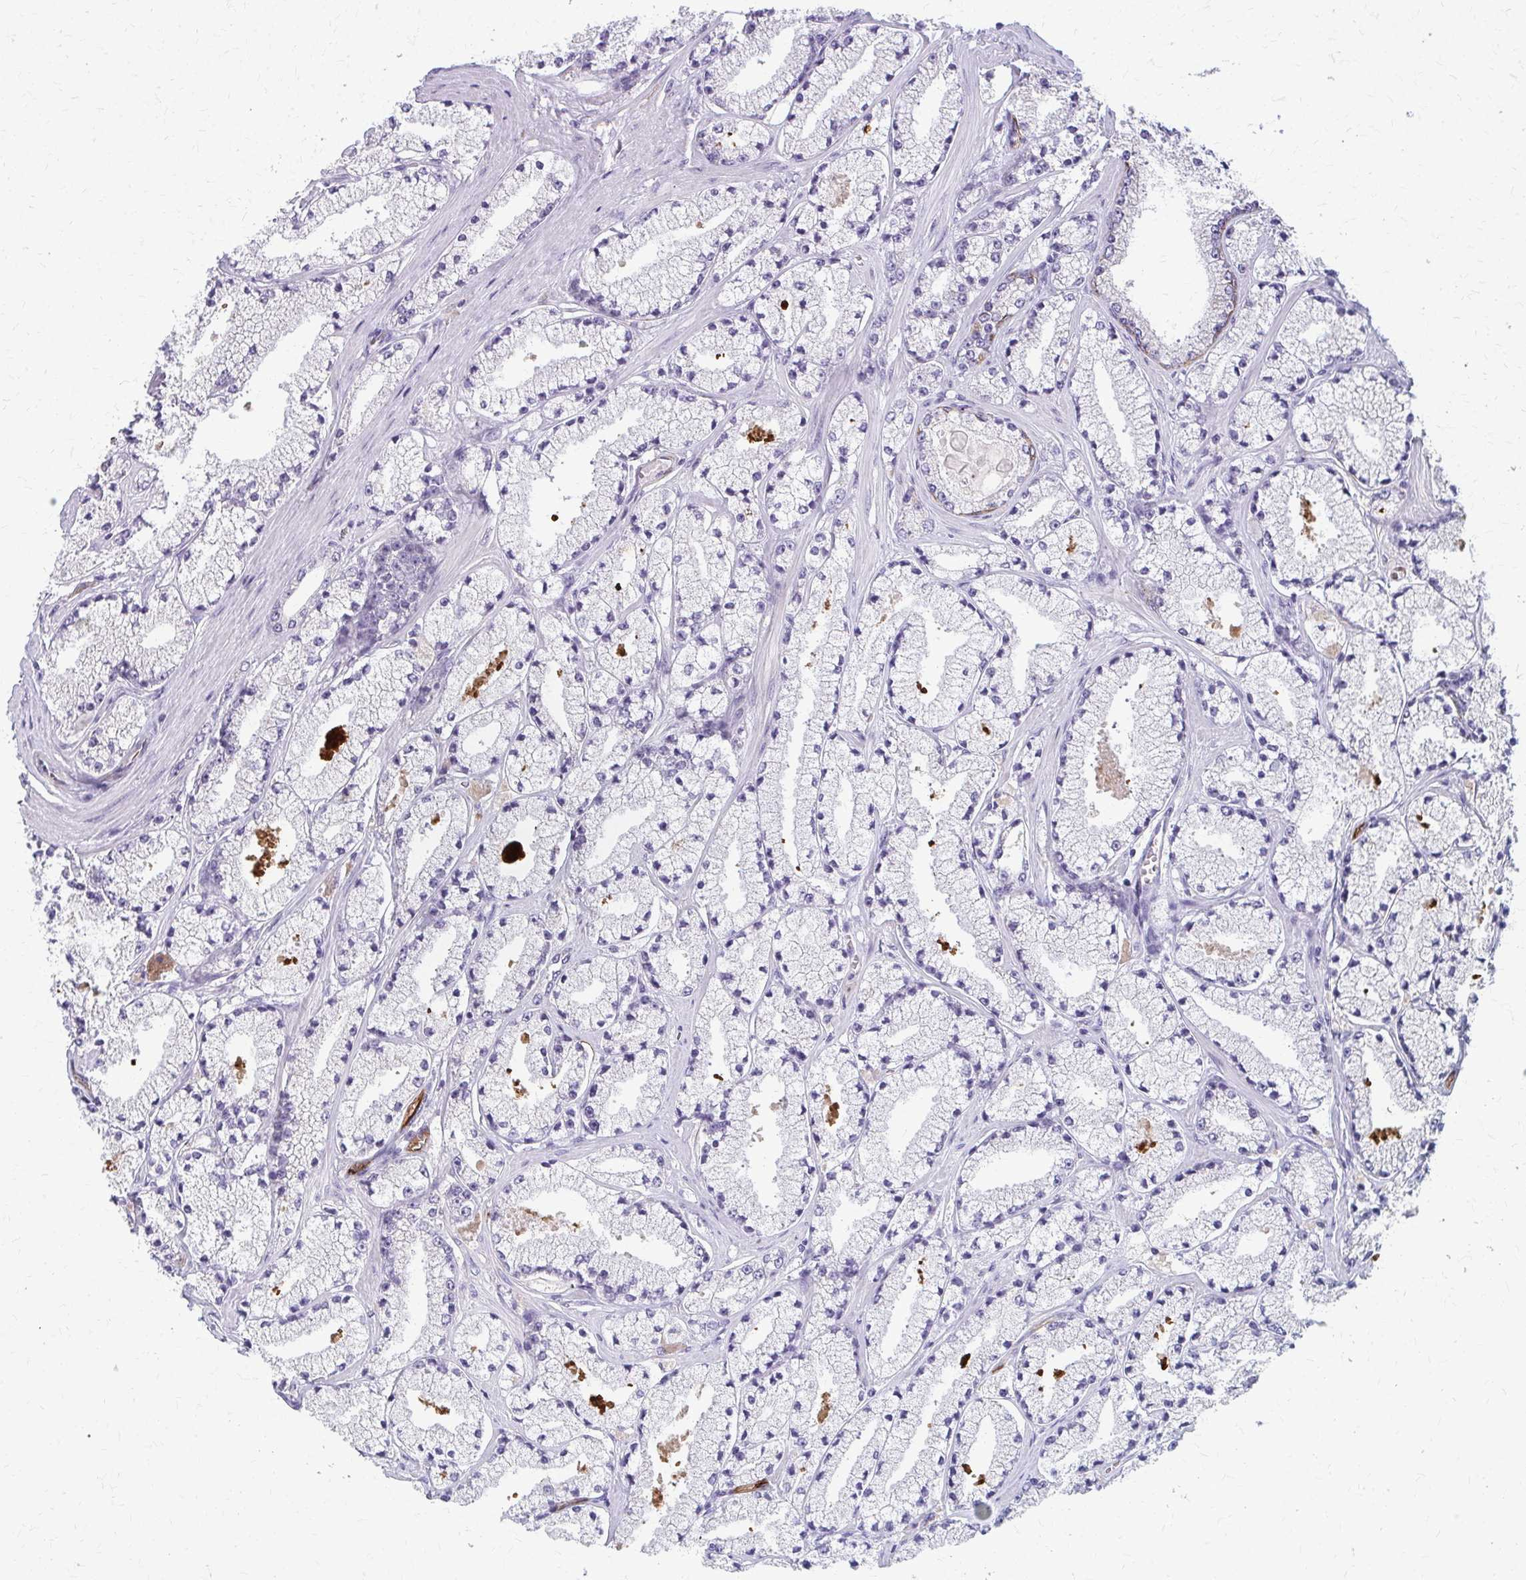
{"staining": {"intensity": "negative", "quantity": "none", "location": "none"}, "tissue": "prostate cancer", "cell_type": "Tumor cells", "image_type": "cancer", "snomed": [{"axis": "morphology", "description": "Adenocarcinoma, High grade"}, {"axis": "topography", "description": "Prostate"}], "caption": "IHC micrograph of neoplastic tissue: human prostate cancer (high-grade adenocarcinoma) stained with DAB (3,3'-diaminobenzidine) displays no significant protein expression in tumor cells.", "gene": "ADIPOQ", "patient": {"sex": "male", "age": 63}}